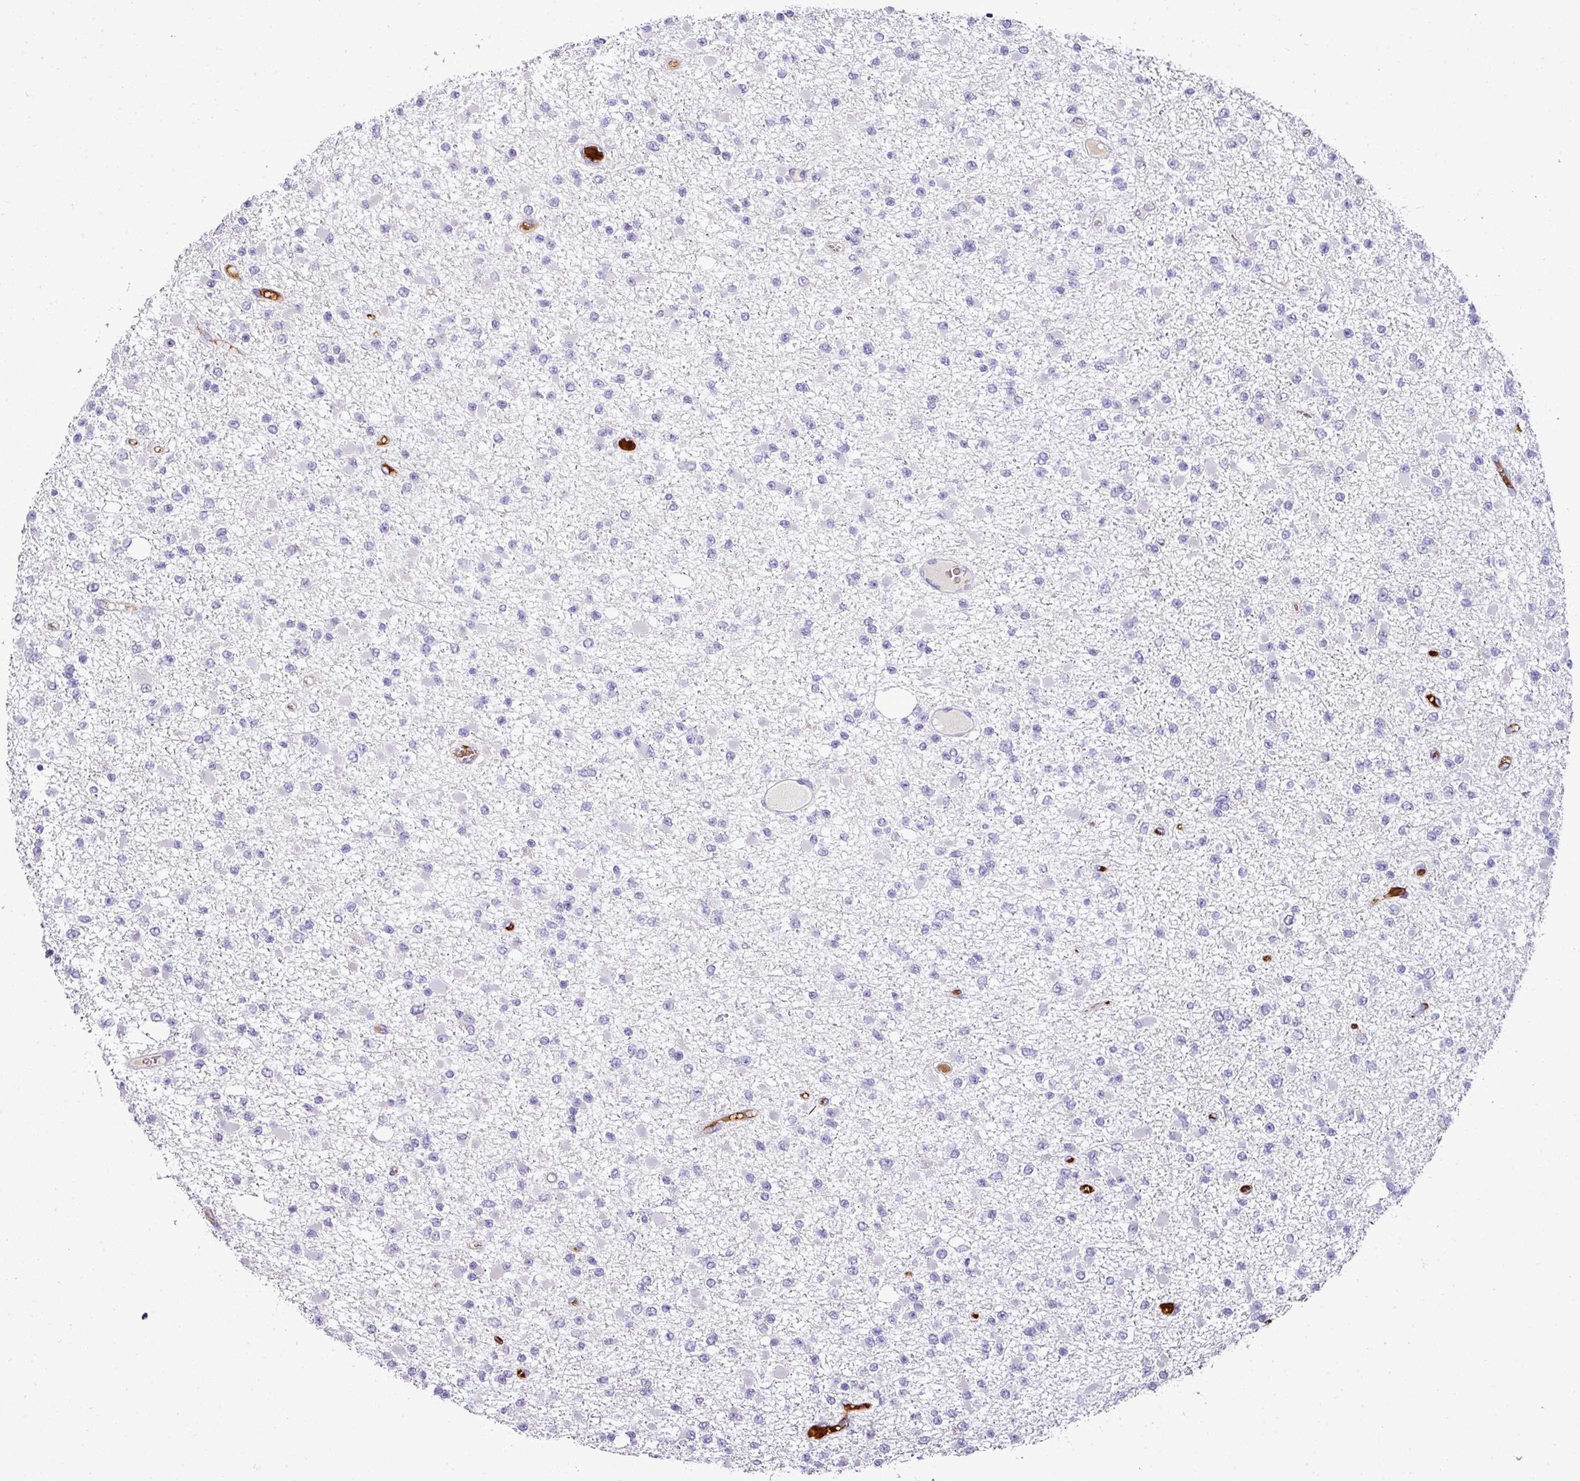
{"staining": {"intensity": "negative", "quantity": "none", "location": "none"}, "tissue": "glioma", "cell_type": "Tumor cells", "image_type": "cancer", "snomed": [{"axis": "morphology", "description": "Glioma, malignant, Low grade"}, {"axis": "topography", "description": "Brain"}], "caption": "A histopathology image of human malignant glioma (low-grade) is negative for staining in tumor cells.", "gene": "NAPSA", "patient": {"sex": "female", "age": 22}}